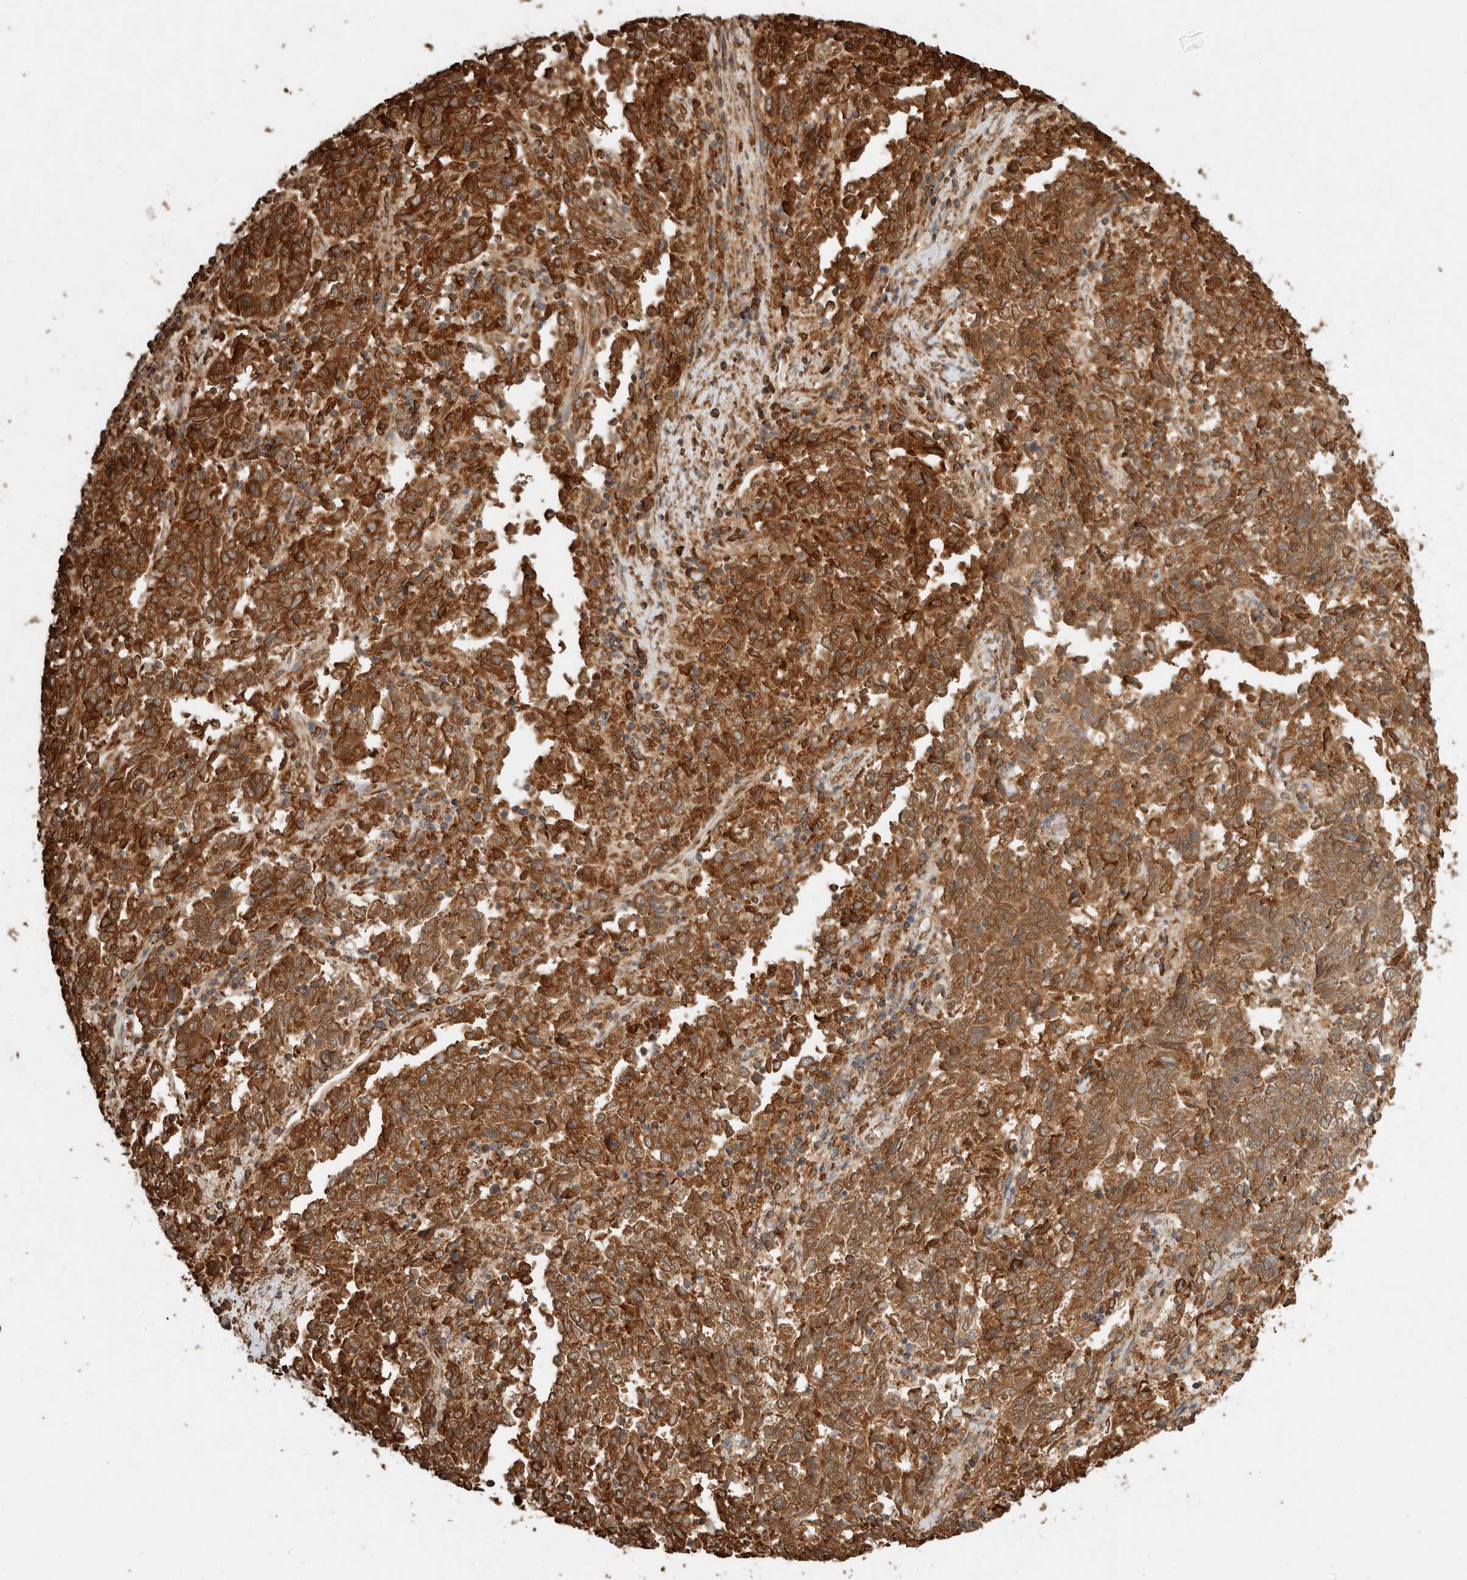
{"staining": {"intensity": "strong", "quantity": "25%-75%", "location": "cytoplasmic/membranous"}, "tissue": "endometrial cancer", "cell_type": "Tumor cells", "image_type": "cancer", "snomed": [{"axis": "morphology", "description": "Adenocarcinoma, NOS"}, {"axis": "topography", "description": "Endometrium"}], "caption": "Protein staining of adenocarcinoma (endometrial) tissue exhibits strong cytoplasmic/membranous positivity in approximately 25%-75% of tumor cells.", "gene": "ERAP1", "patient": {"sex": "female", "age": 80}}